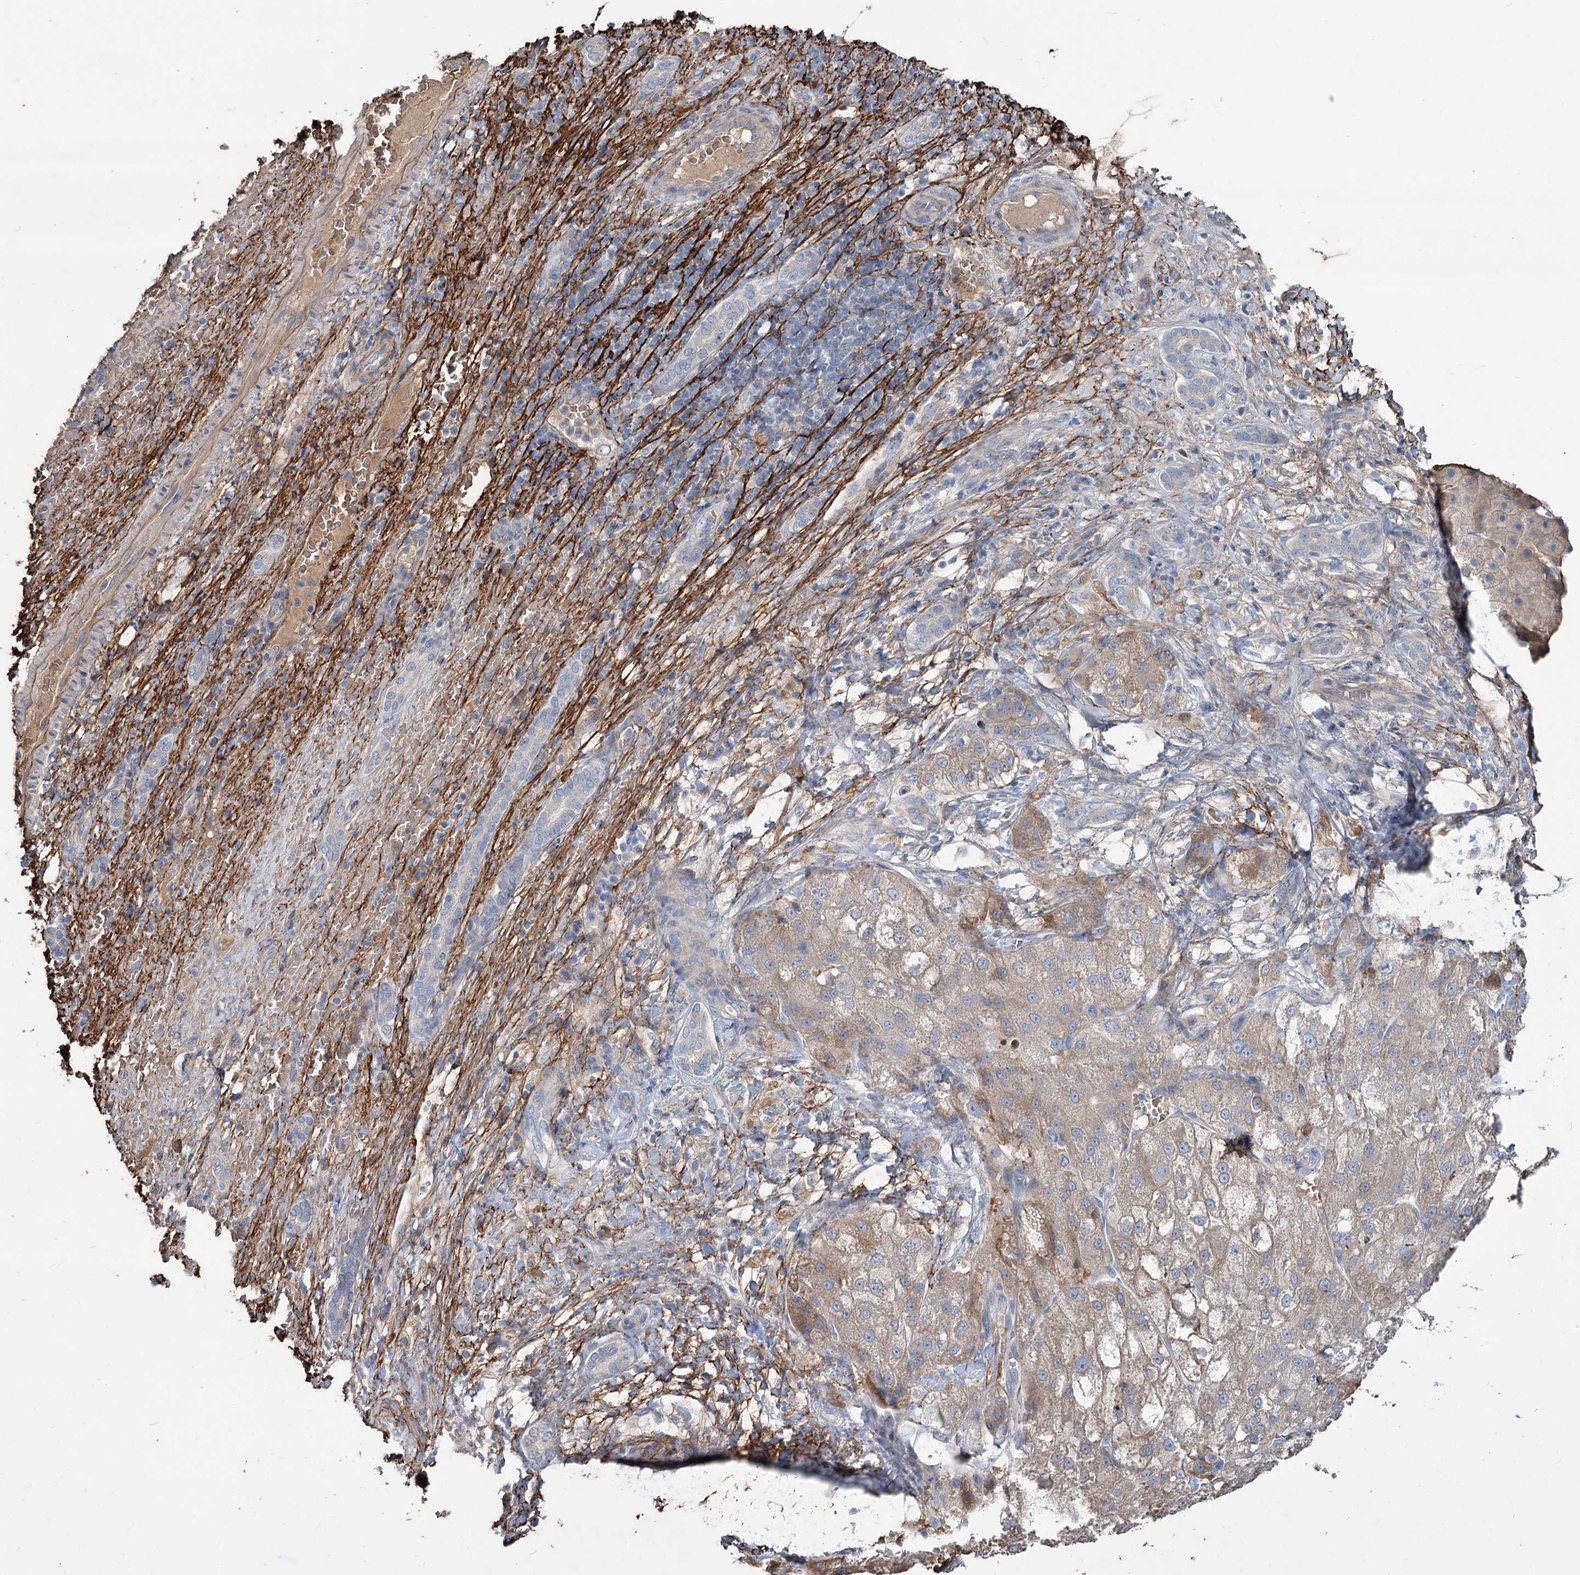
{"staining": {"intensity": "weak", "quantity": "<25%", "location": "cytoplasmic/membranous"}, "tissue": "liver cancer", "cell_type": "Tumor cells", "image_type": "cancer", "snomed": [{"axis": "morphology", "description": "Normal tissue, NOS"}, {"axis": "morphology", "description": "Carcinoma, Hepatocellular, NOS"}, {"axis": "topography", "description": "Liver"}], "caption": "DAB immunohistochemical staining of human liver cancer (hepatocellular carcinoma) shows no significant expression in tumor cells.", "gene": "URAD", "patient": {"sex": "male", "age": 57}}